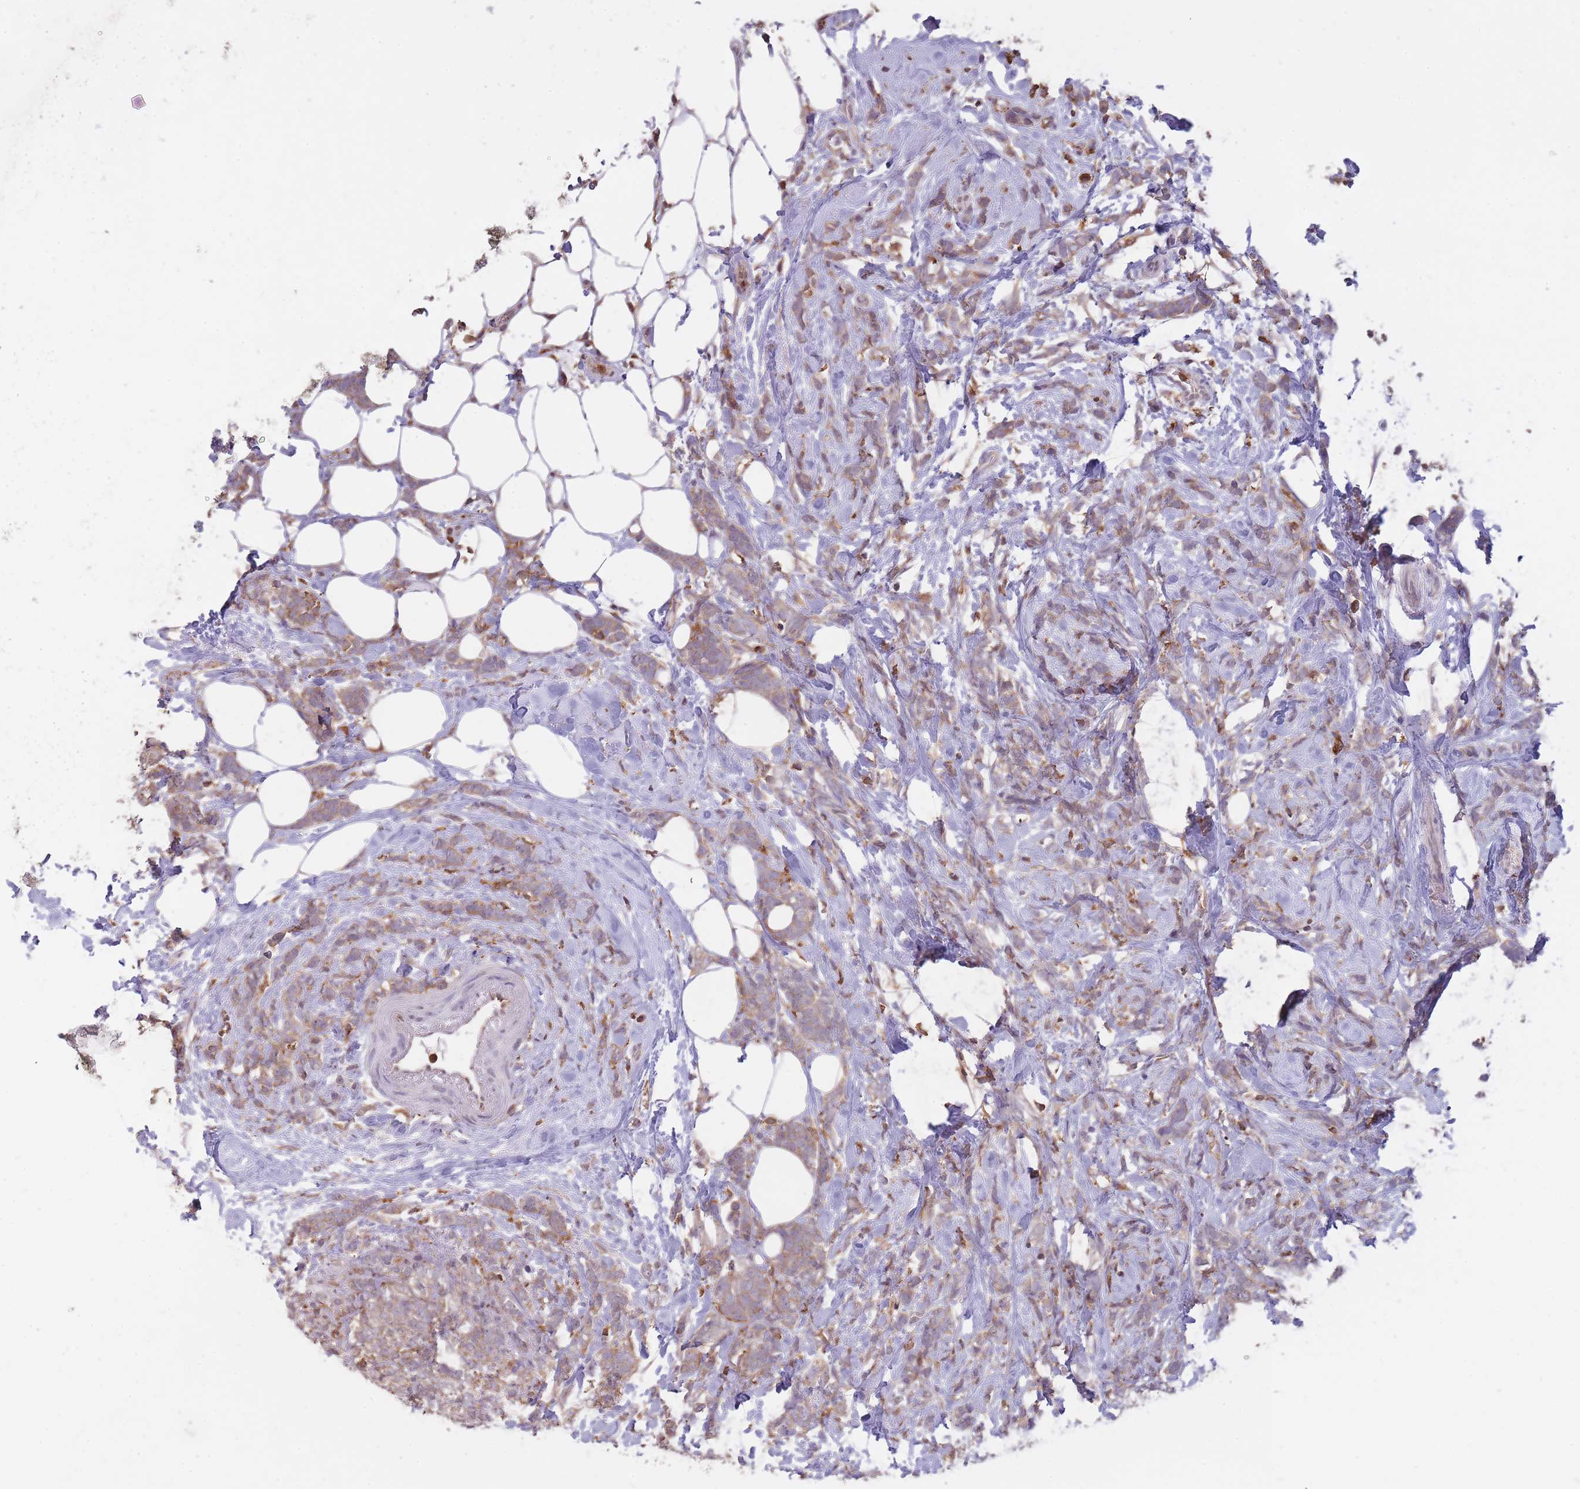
{"staining": {"intensity": "weak", "quantity": ">75%", "location": "cytoplasmic/membranous"}, "tissue": "breast cancer", "cell_type": "Tumor cells", "image_type": "cancer", "snomed": [{"axis": "morphology", "description": "Lobular carcinoma"}, {"axis": "topography", "description": "Breast"}], "caption": "A high-resolution photomicrograph shows IHC staining of breast cancer (lobular carcinoma), which demonstrates weak cytoplasmic/membranous staining in about >75% of tumor cells.", "gene": "GMIP", "patient": {"sex": "female", "age": 58}}